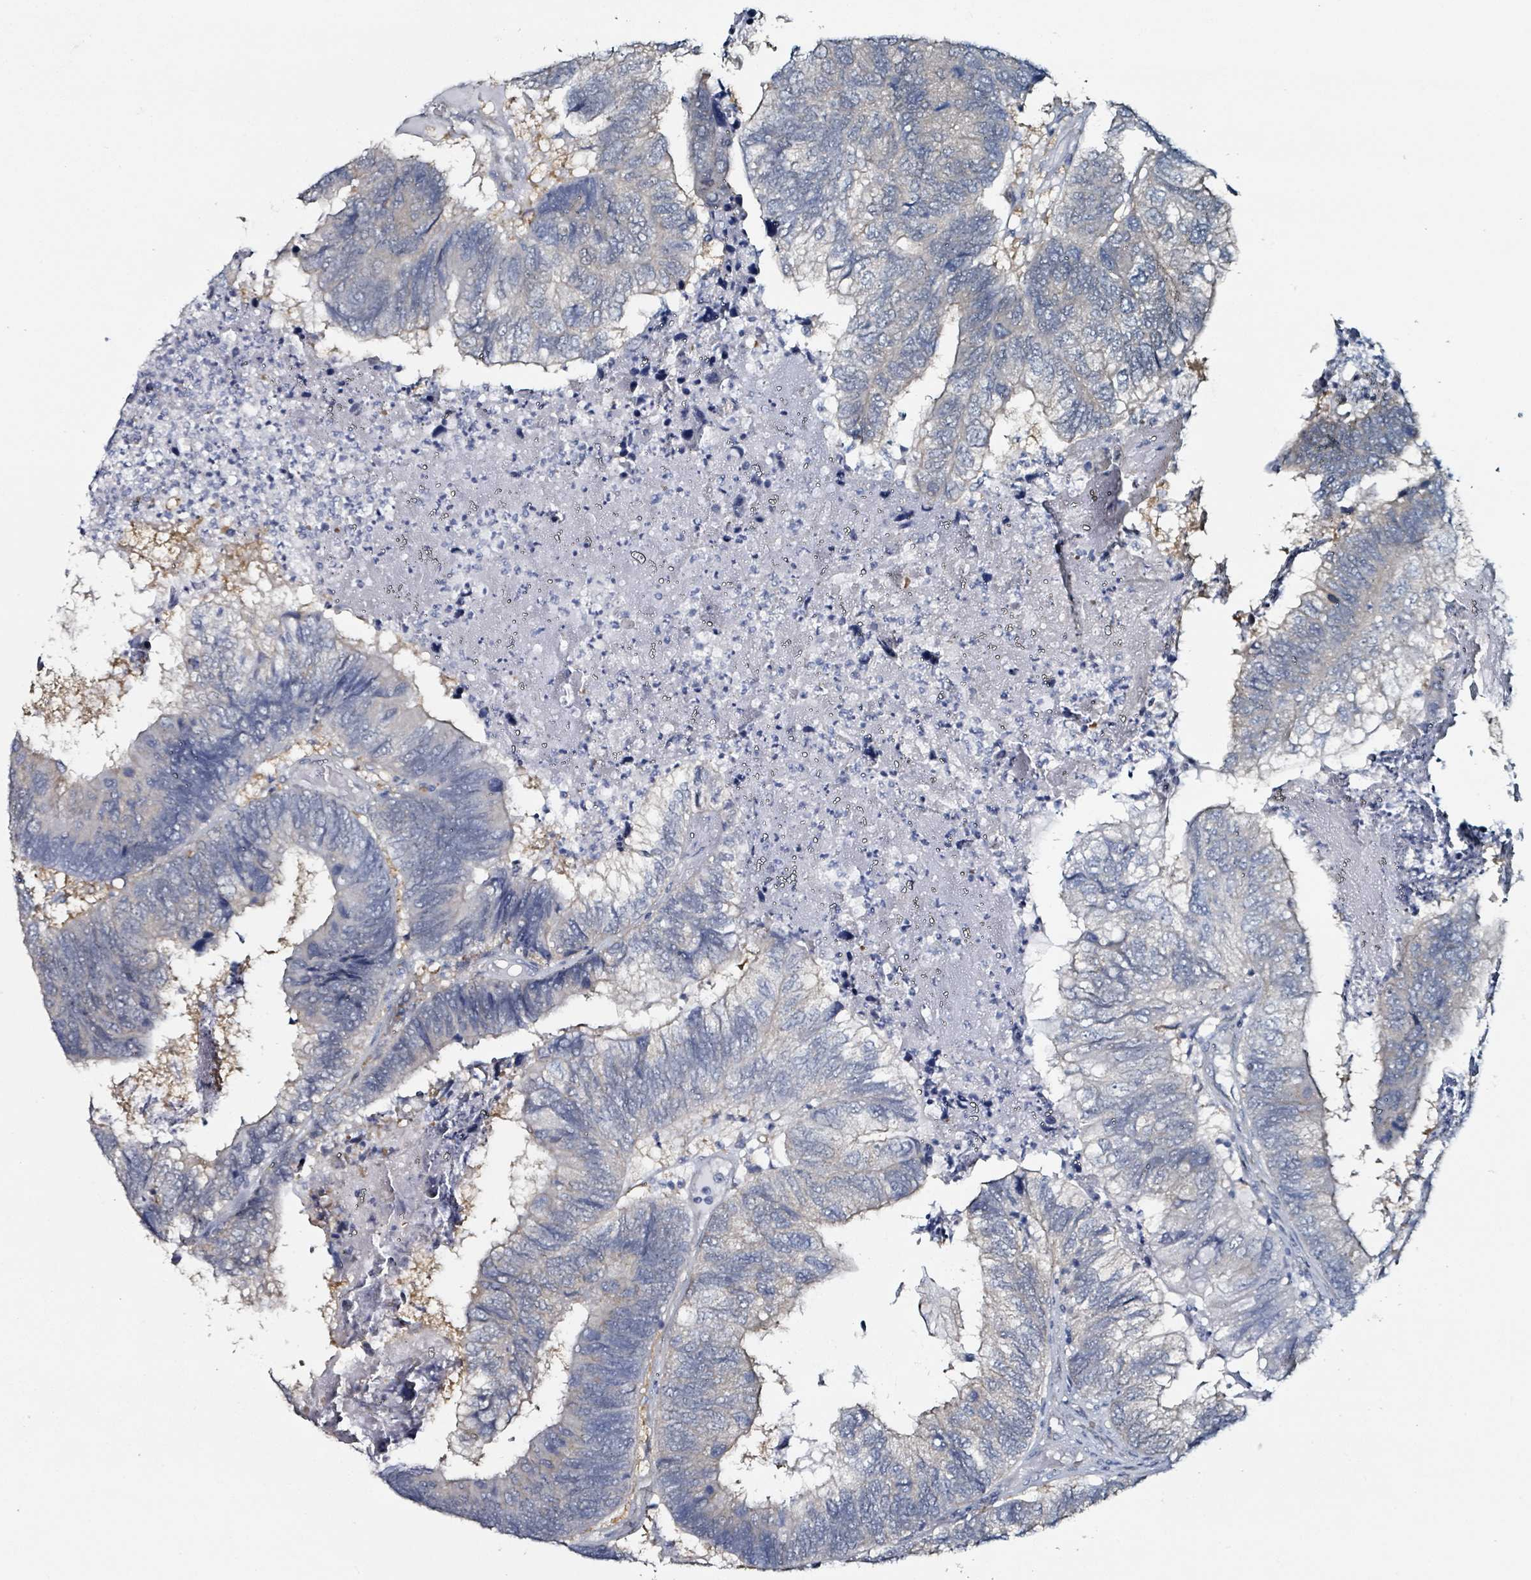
{"staining": {"intensity": "strong", "quantity": "<25%", "location": "cytoplasmic/membranous"}, "tissue": "colorectal cancer", "cell_type": "Tumor cells", "image_type": "cancer", "snomed": [{"axis": "morphology", "description": "Adenocarcinoma, NOS"}, {"axis": "topography", "description": "Colon"}], "caption": "Protein positivity by IHC reveals strong cytoplasmic/membranous expression in about <25% of tumor cells in adenocarcinoma (colorectal).", "gene": "B3GAT3", "patient": {"sex": "female", "age": 67}}